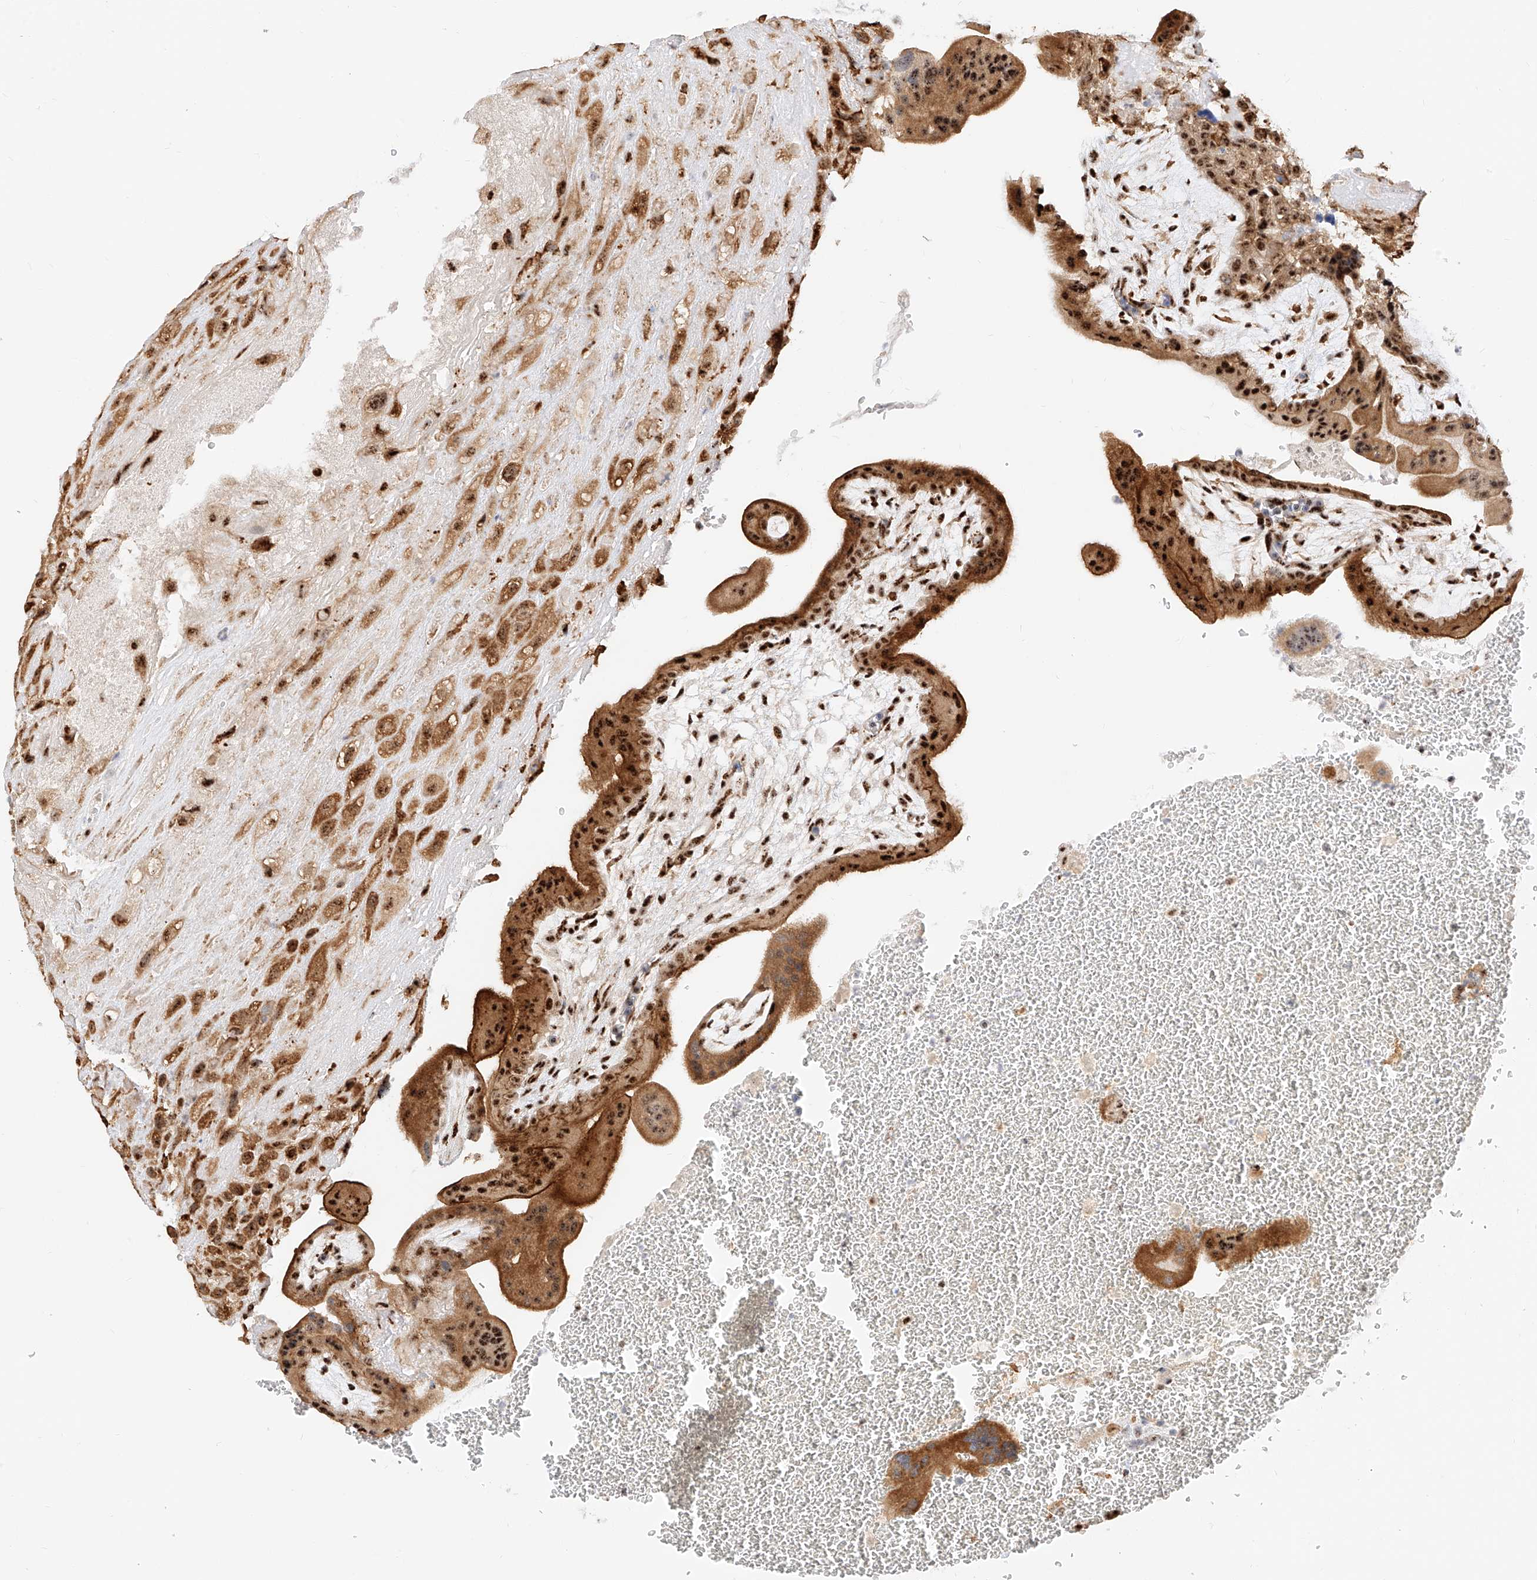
{"staining": {"intensity": "strong", "quantity": ">75%", "location": "cytoplasmic/membranous,nuclear"}, "tissue": "placenta", "cell_type": "Decidual cells", "image_type": "normal", "snomed": [{"axis": "morphology", "description": "Normal tissue, NOS"}, {"axis": "topography", "description": "Placenta"}], "caption": "Immunohistochemistry (IHC) photomicrograph of unremarkable placenta: human placenta stained using immunohistochemistry (IHC) demonstrates high levels of strong protein expression localized specifically in the cytoplasmic/membranous,nuclear of decidual cells, appearing as a cytoplasmic/membranous,nuclear brown color.", "gene": "ATXN7L2", "patient": {"sex": "female", "age": 35}}